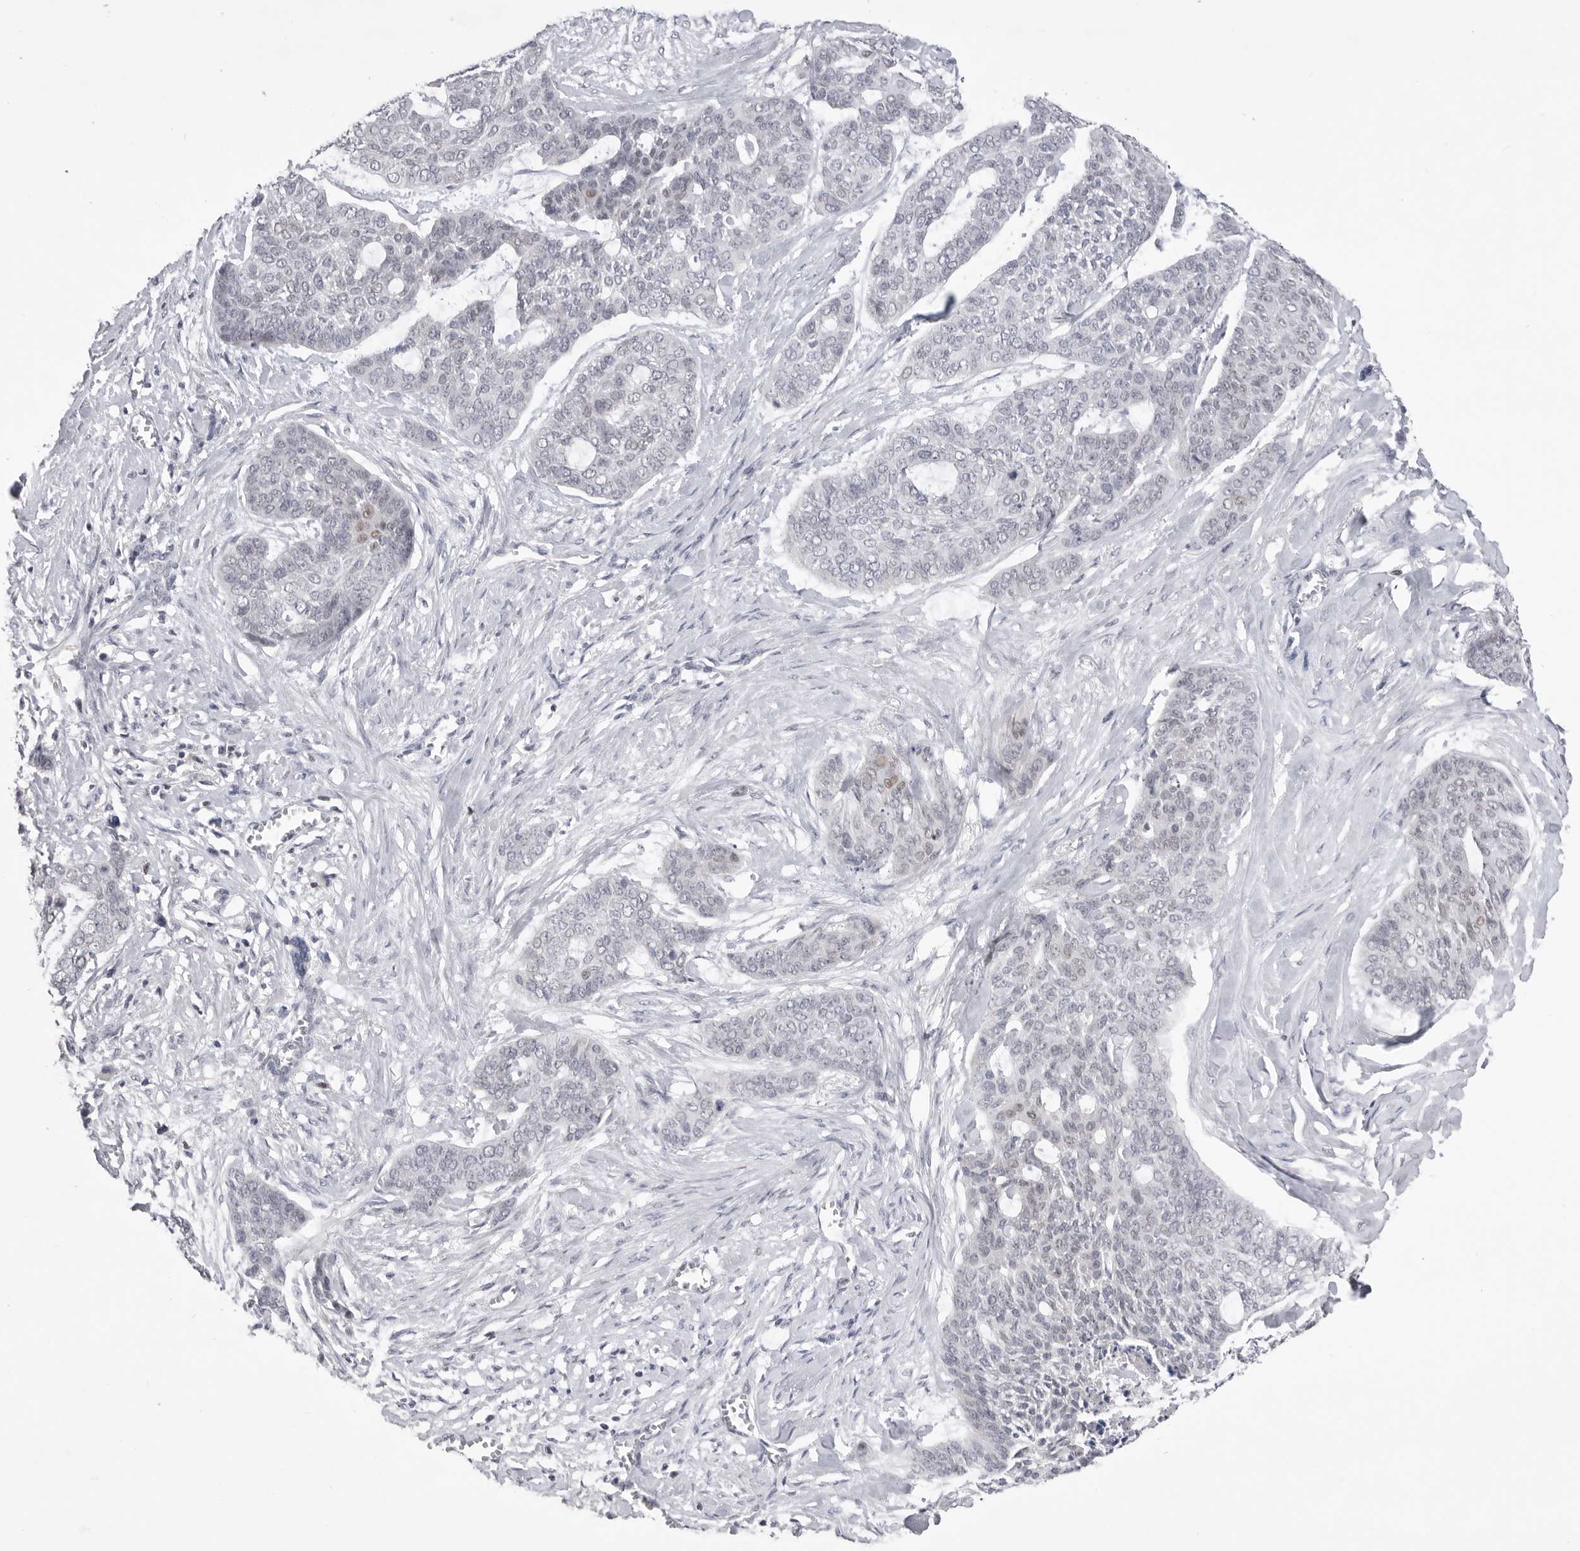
{"staining": {"intensity": "weak", "quantity": "<25%", "location": "nuclear"}, "tissue": "skin cancer", "cell_type": "Tumor cells", "image_type": "cancer", "snomed": [{"axis": "morphology", "description": "Basal cell carcinoma"}, {"axis": "topography", "description": "Skin"}], "caption": "Micrograph shows no significant protein expression in tumor cells of basal cell carcinoma (skin). (Brightfield microscopy of DAB (3,3'-diaminobenzidine) immunohistochemistry at high magnification).", "gene": "ZBTB7B", "patient": {"sex": "female", "age": 64}}